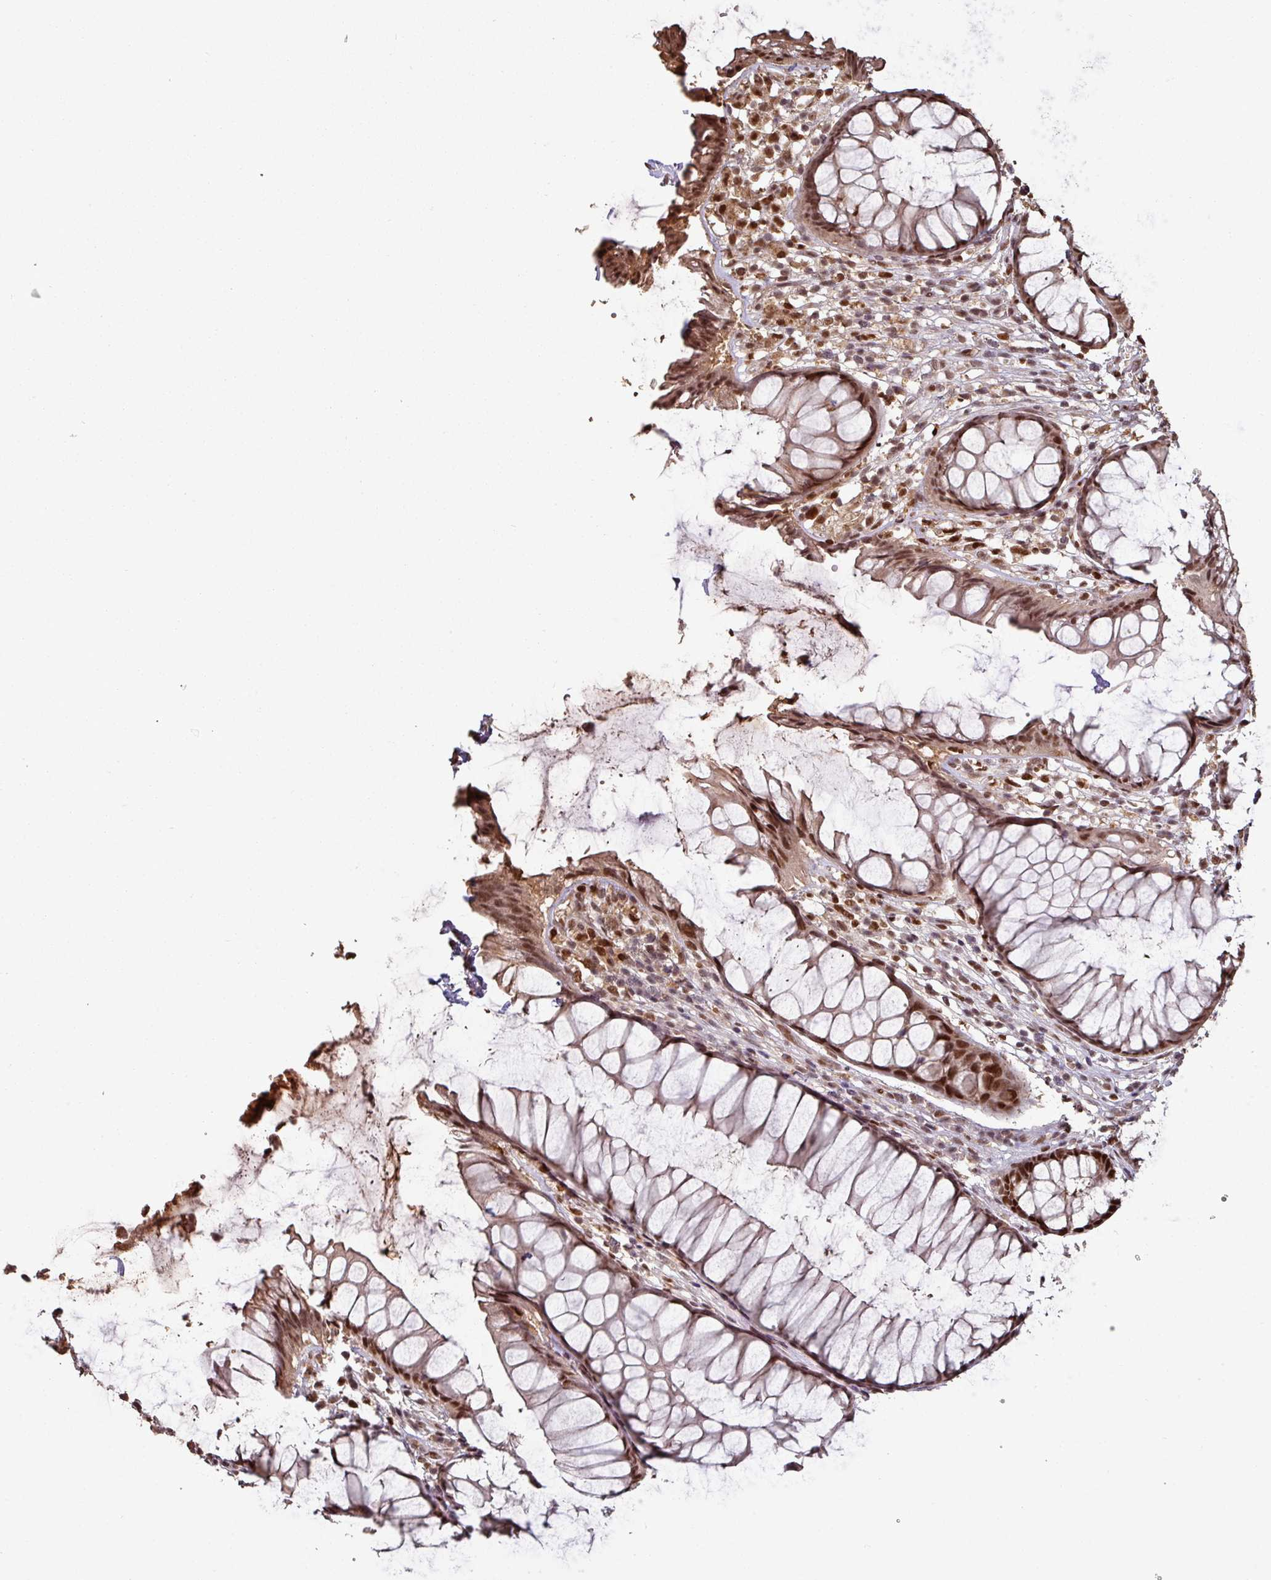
{"staining": {"intensity": "strong", "quantity": ">75%", "location": "nuclear"}, "tissue": "rectum", "cell_type": "Glandular cells", "image_type": "normal", "snomed": [{"axis": "morphology", "description": "Normal tissue, NOS"}, {"axis": "topography", "description": "Smooth muscle"}, {"axis": "topography", "description": "Rectum"}], "caption": "Strong nuclear staining for a protein is appreciated in about >75% of glandular cells of benign rectum using immunohistochemistry.", "gene": "POLD1", "patient": {"sex": "male", "age": 53}}